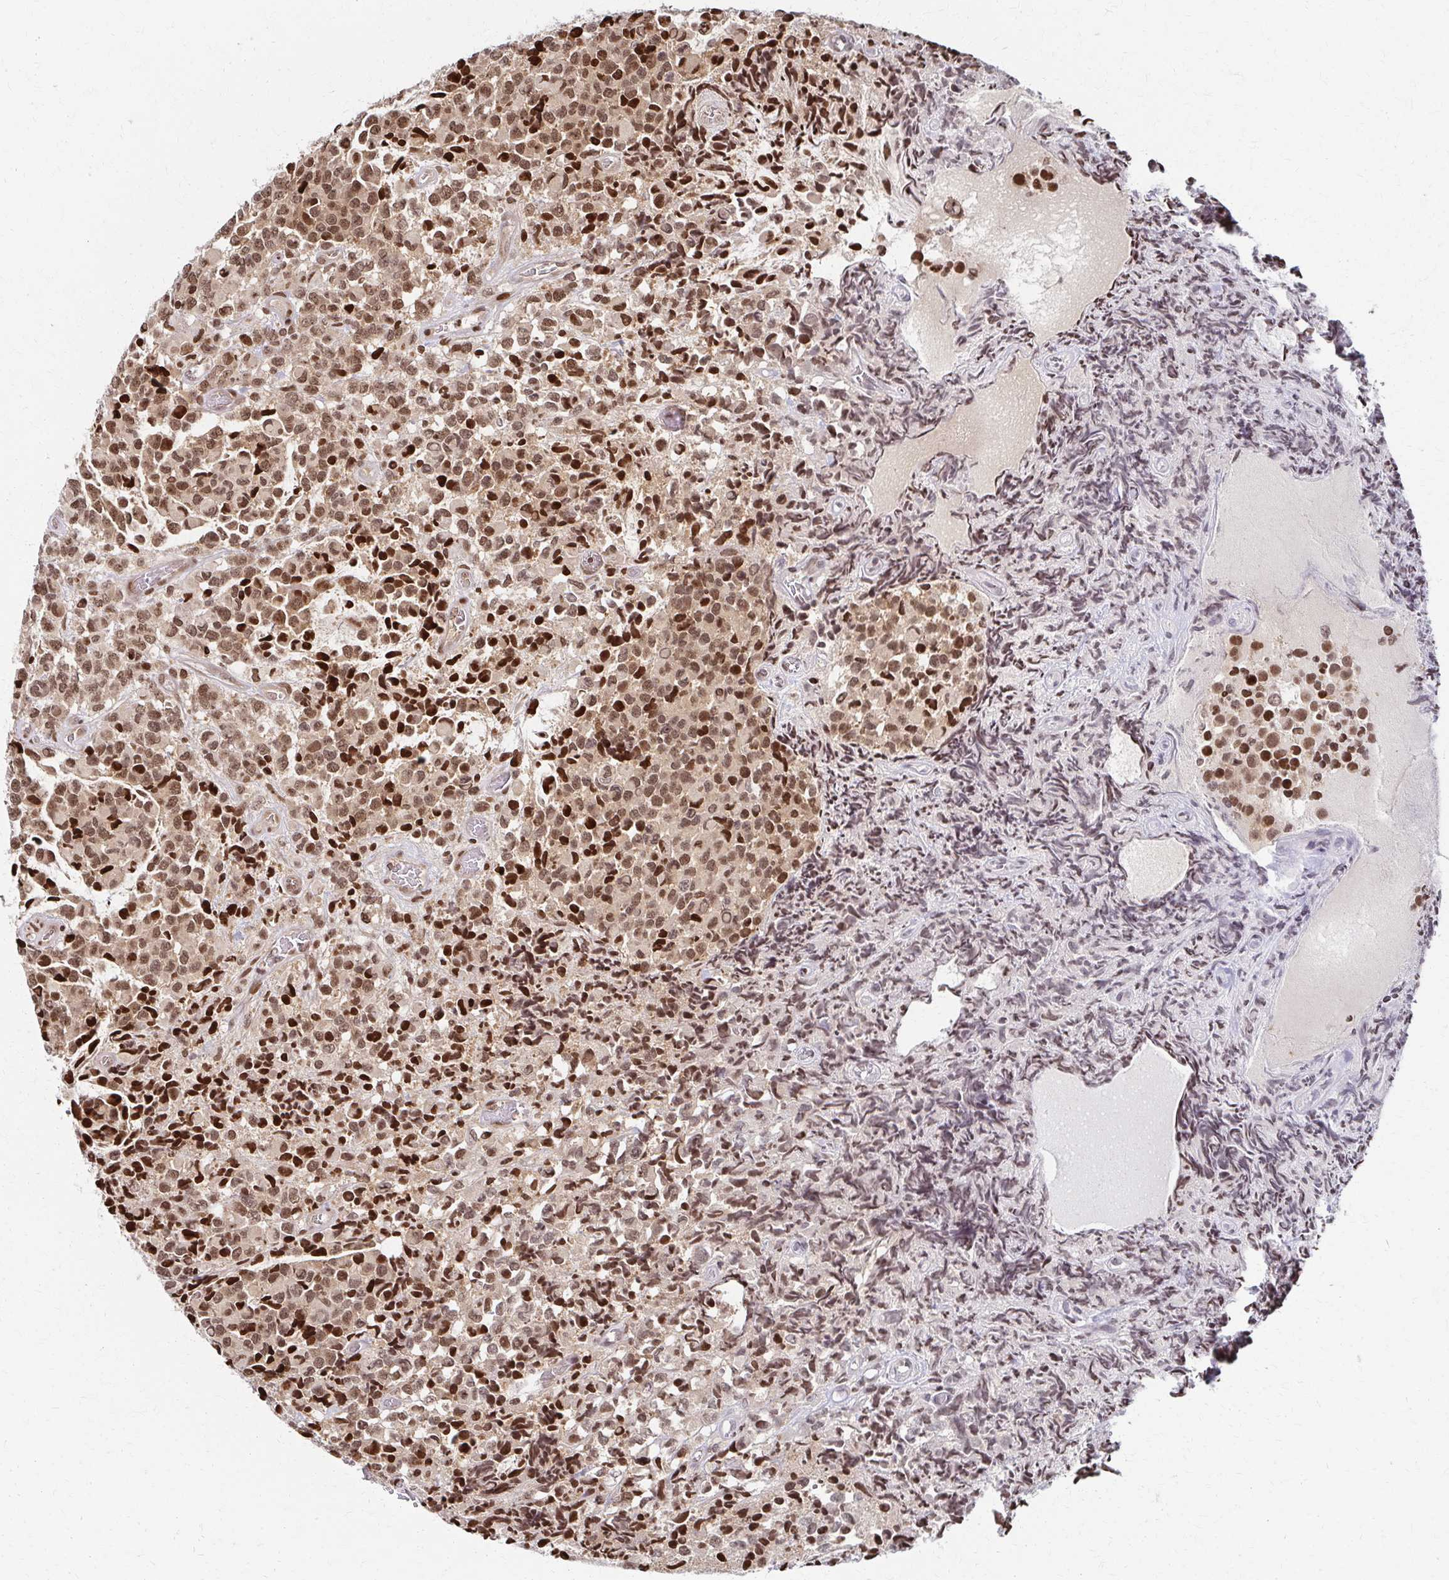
{"staining": {"intensity": "moderate", "quantity": ">75%", "location": "nuclear"}, "tissue": "glioma", "cell_type": "Tumor cells", "image_type": "cancer", "snomed": [{"axis": "morphology", "description": "Glioma, malignant, High grade"}, {"axis": "topography", "description": "Brain"}], "caption": "There is medium levels of moderate nuclear positivity in tumor cells of glioma, as demonstrated by immunohistochemical staining (brown color).", "gene": "PSMD7", "patient": {"sex": "male", "age": 39}}